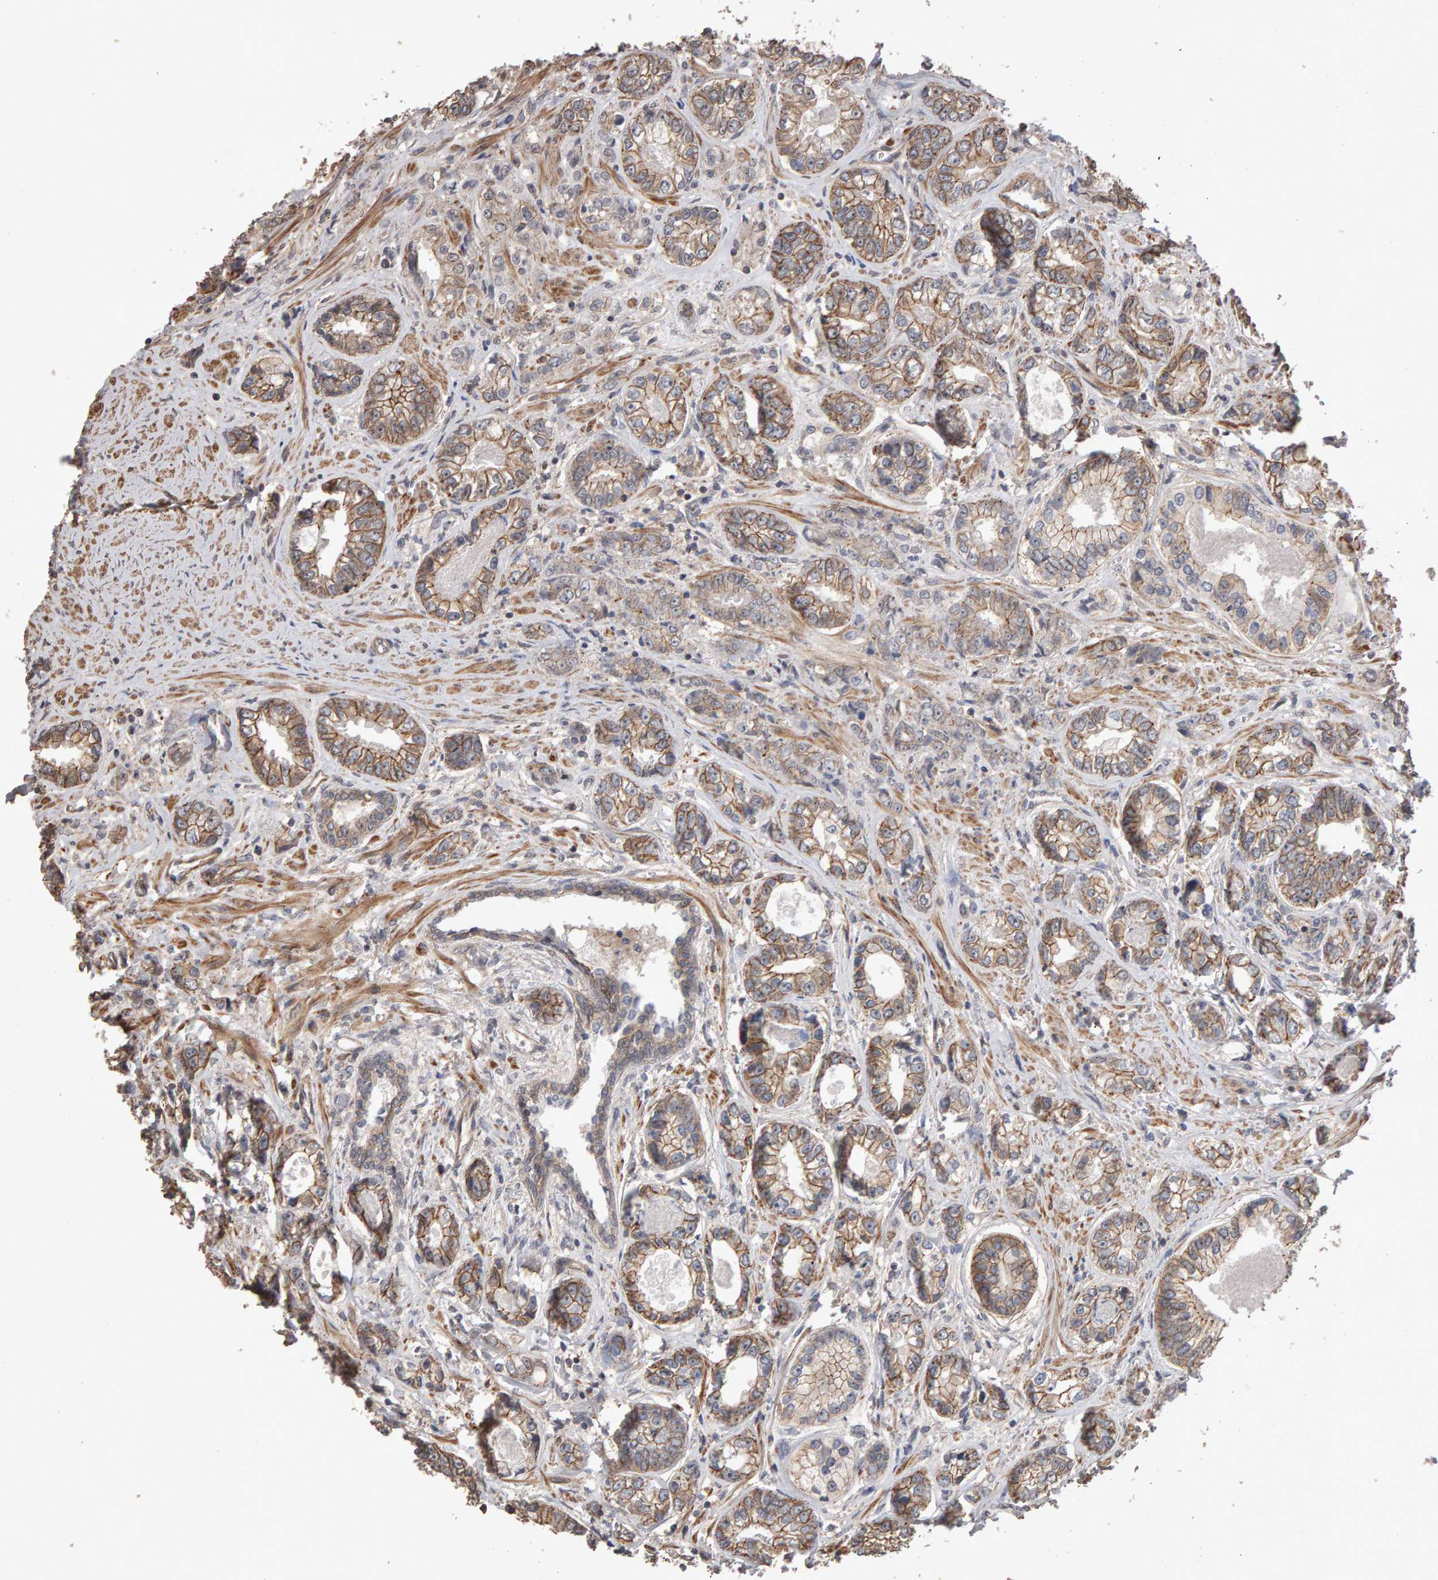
{"staining": {"intensity": "moderate", "quantity": ">75%", "location": "cytoplasmic/membranous"}, "tissue": "prostate cancer", "cell_type": "Tumor cells", "image_type": "cancer", "snomed": [{"axis": "morphology", "description": "Adenocarcinoma, High grade"}, {"axis": "topography", "description": "Prostate"}], "caption": "Immunohistochemical staining of human prostate cancer shows medium levels of moderate cytoplasmic/membranous protein staining in approximately >75% of tumor cells.", "gene": "SCRIB", "patient": {"sex": "male", "age": 61}}